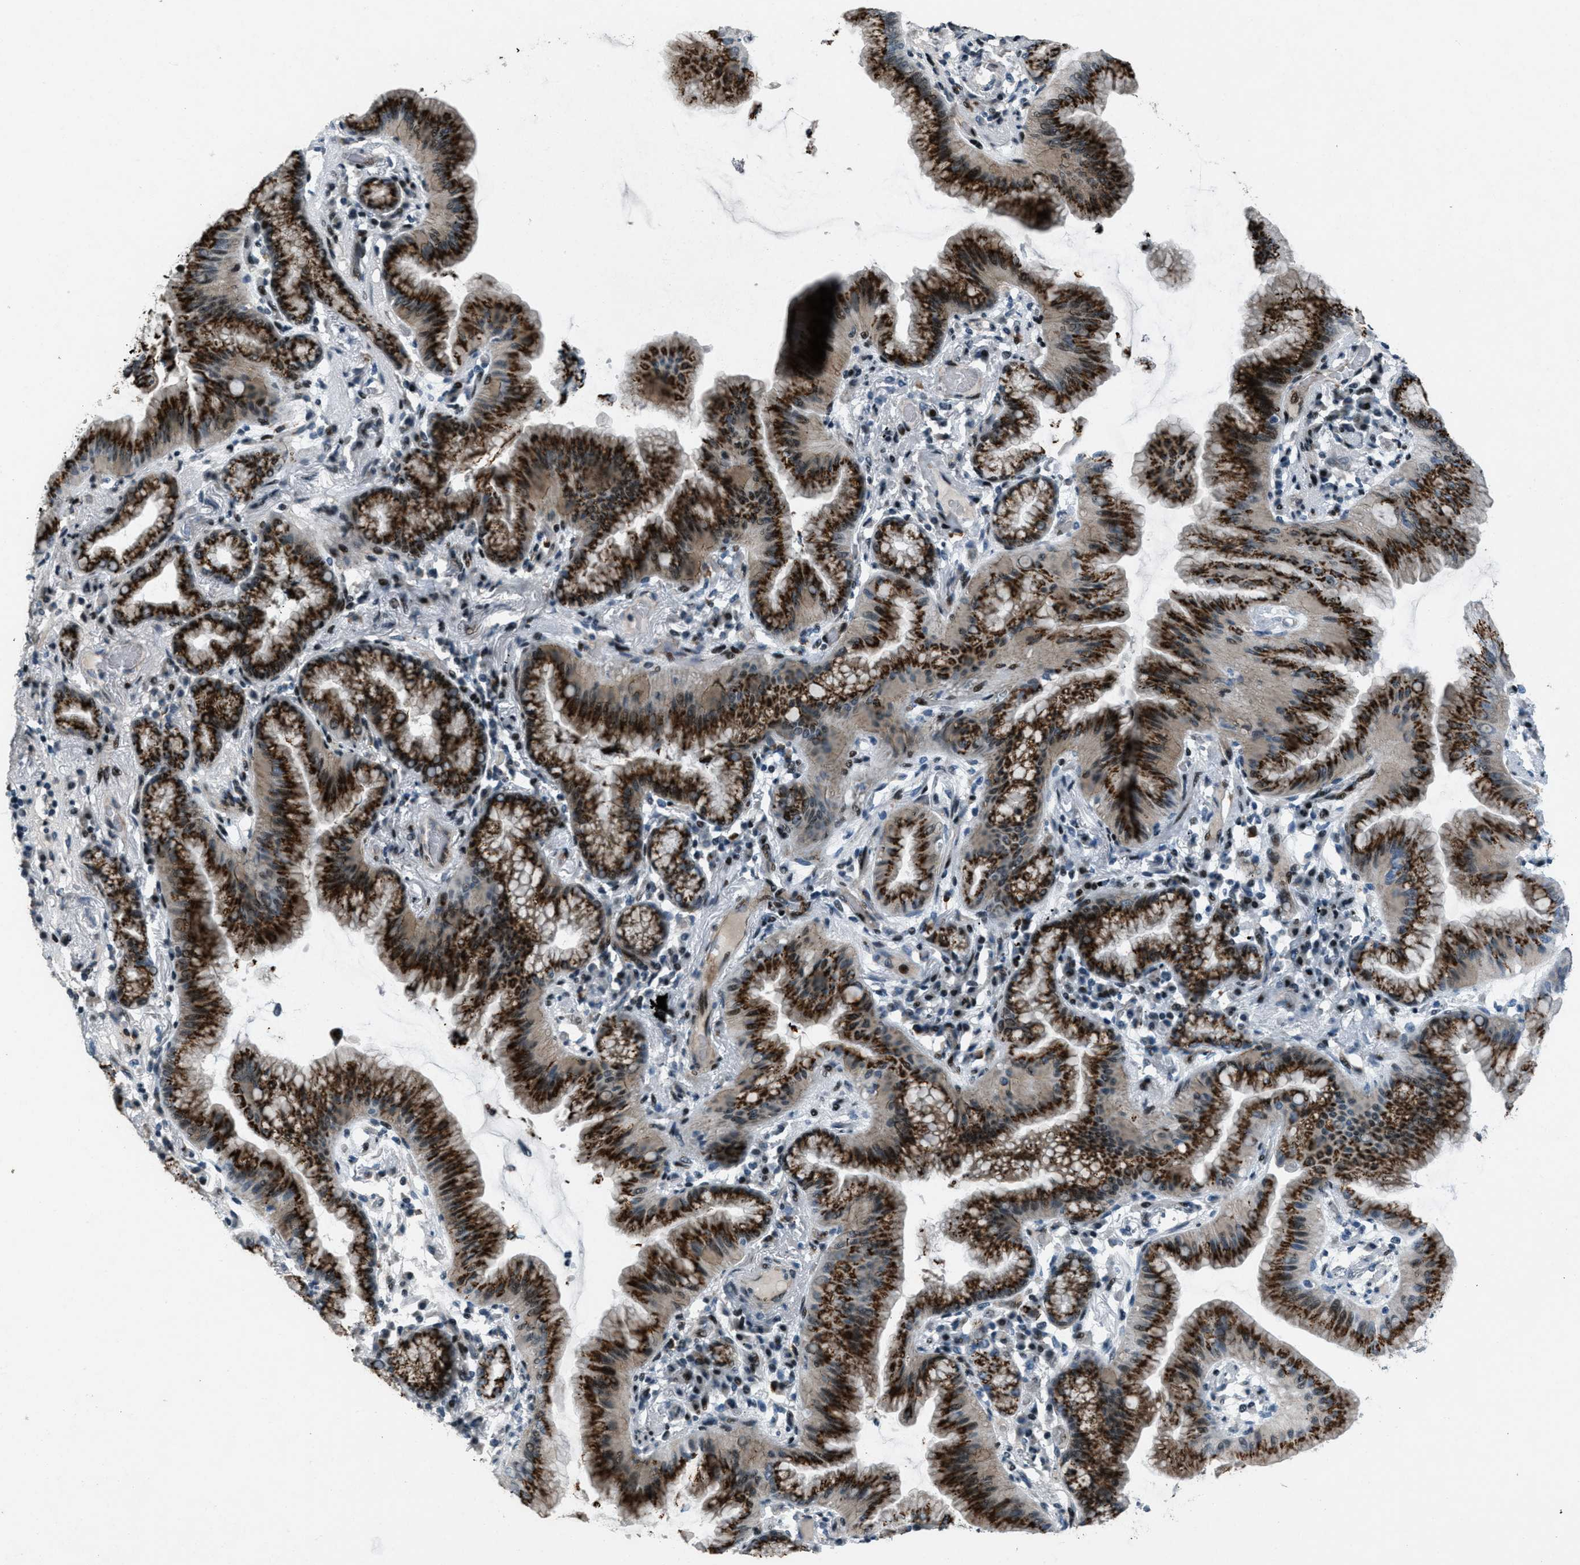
{"staining": {"intensity": "strong", "quantity": ">75%", "location": "cytoplasmic/membranous"}, "tissue": "lung cancer", "cell_type": "Tumor cells", "image_type": "cancer", "snomed": [{"axis": "morphology", "description": "Normal tissue, NOS"}, {"axis": "morphology", "description": "Adenocarcinoma, NOS"}, {"axis": "topography", "description": "Bronchus"}, {"axis": "topography", "description": "Lung"}], "caption": "Strong cytoplasmic/membranous positivity for a protein is identified in about >75% of tumor cells of lung cancer using immunohistochemistry.", "gene": "GPC6", "patient": {"sex": "female", "age": 70}}